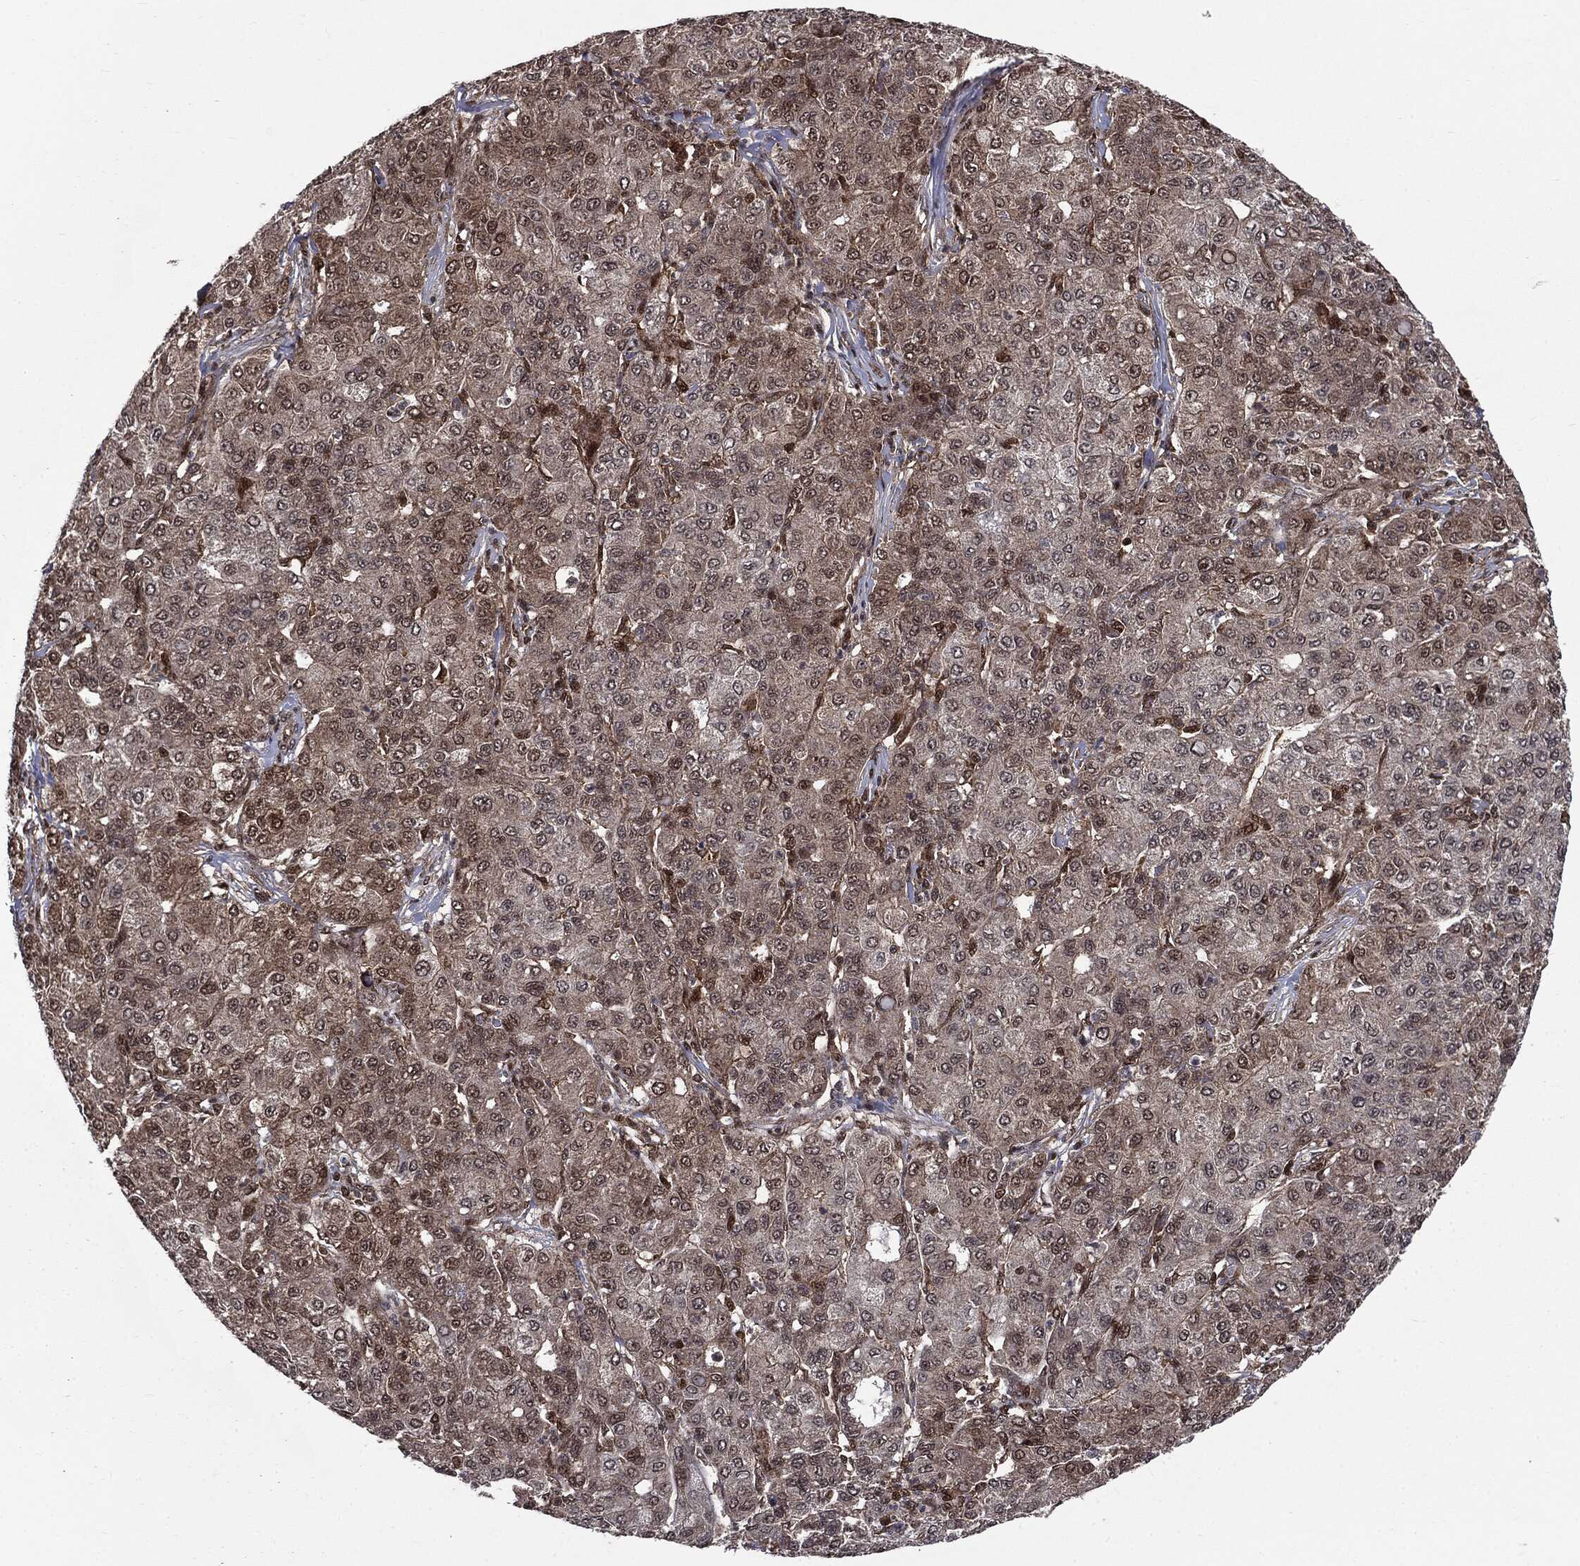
{"staining": {"intensity": "moderate", "quantity": "<25%", "location": "cytoplasmic/membranous,nuclear"}, "tissue": "liver cancer", "cell_type": "Tumor cells", "image_type": "cancer", "snomed": [{"axis": "morphology", "description": "Carcinoma, Hepatocellular, NOS"}, {"axis": "topography", "description": "Liver"}], "caption": "A photomicrograph of human liver cancer (hepatocellular carcinoma) stained for a protein demonstrates moderate cytoplasmic/membranous and nuclear brown staining in tumor cells.", "gene": "PTPA", "patient": {"sex": "male", "age": 65}}